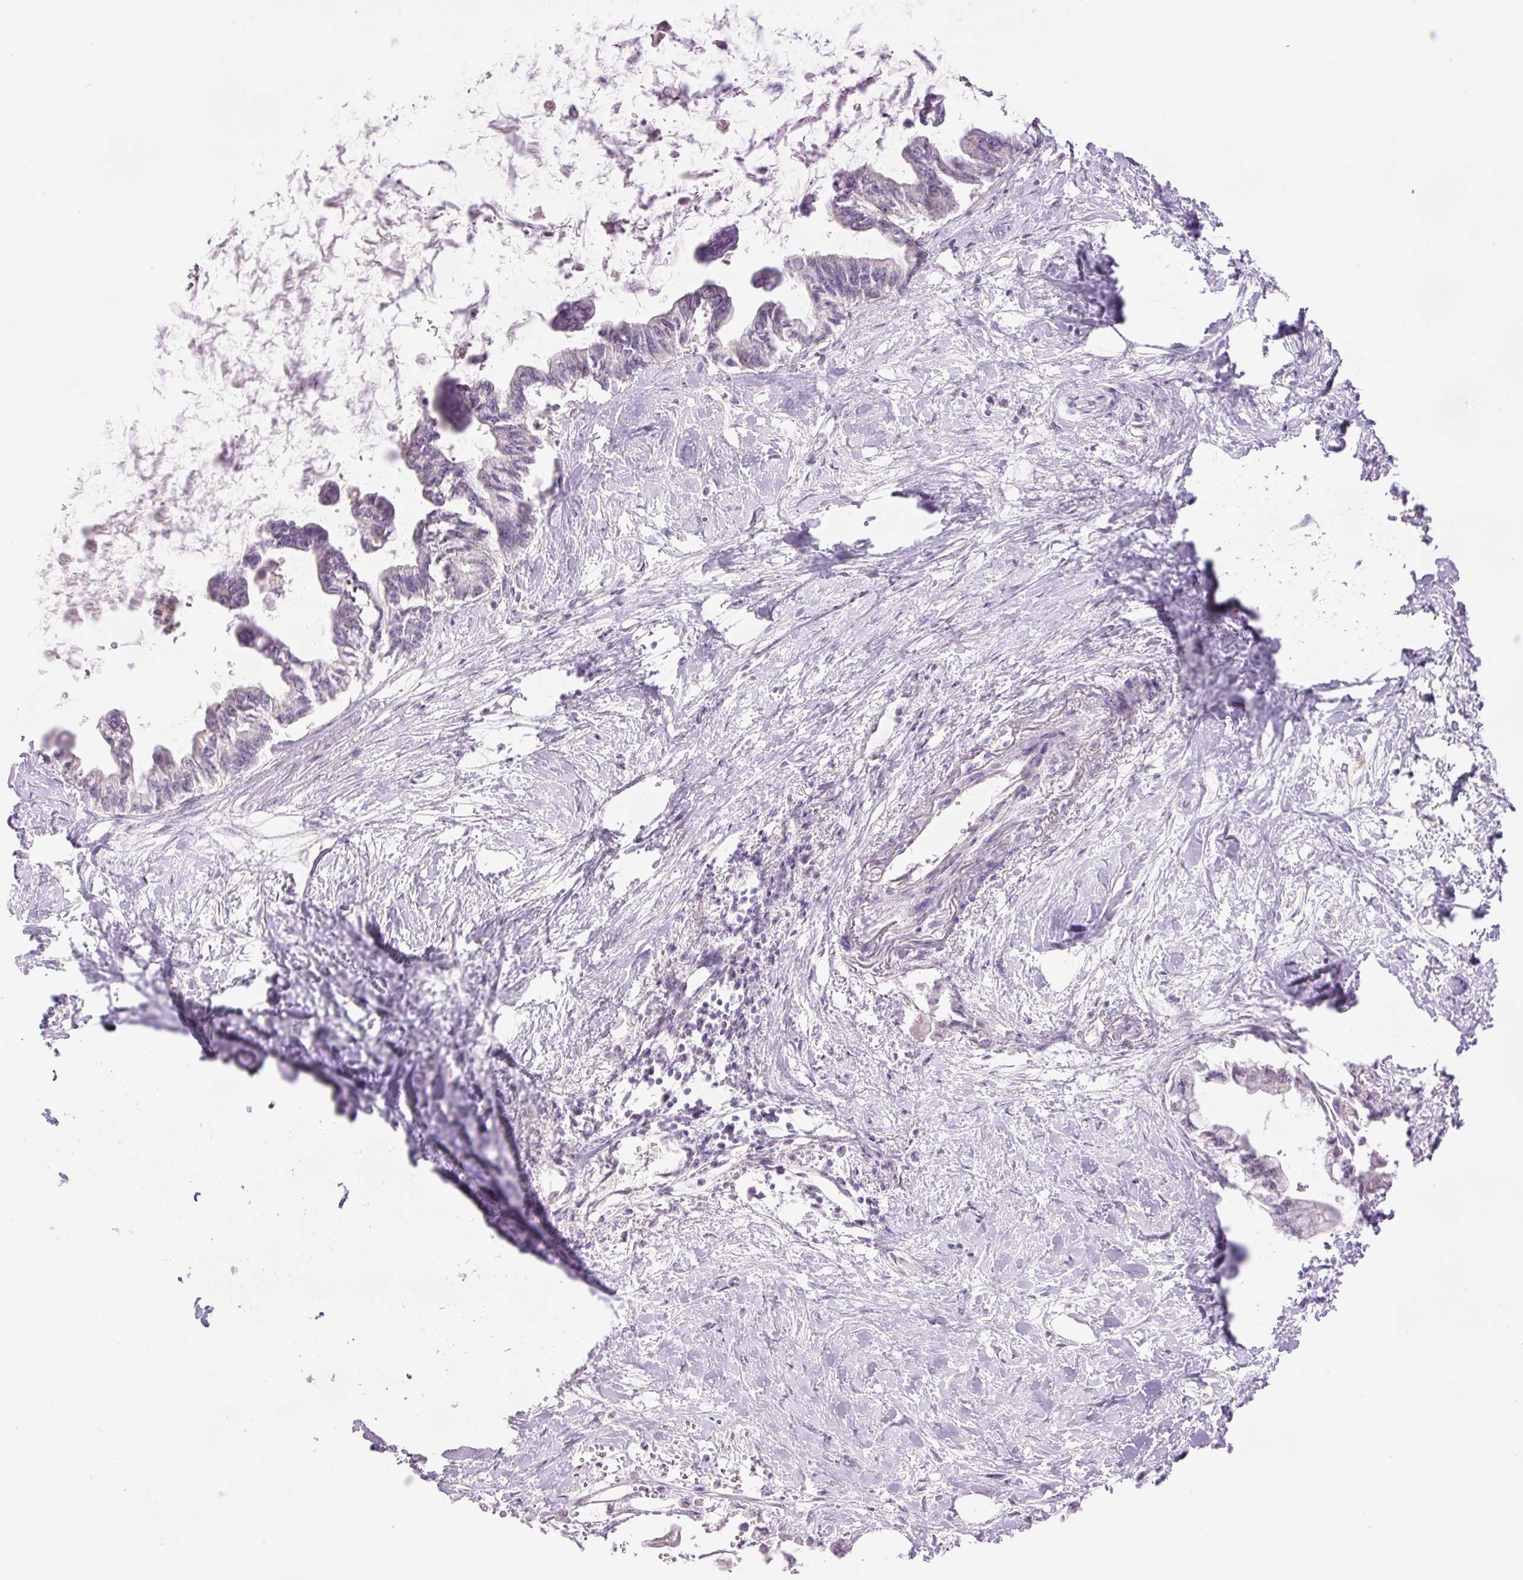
{"staining": {"intensity": "negative", "quantity": "none", "location": "none"}, "tissue": "pancreatic cancer", "cell_type": "Tumor cells", "image_type": "cancer", "snomed": [{"axis": "morphology", "description": "Adenocarcinoma, NOS"}, {"axis": "topography", "description": "Pancreas"}], "caption": "This is a micrograph of immunohistochemistry staining of adenocarcinoma (pancreatic), which shows no expression in tumor cells. The staining was performed using DAB to visualize the protein expression in brown, while the nuclei were stained in blue with hematoxylin (Magnification: 20x).", "gene": "LY6G6D", "patient": {"sex": "male", "age": 61}}